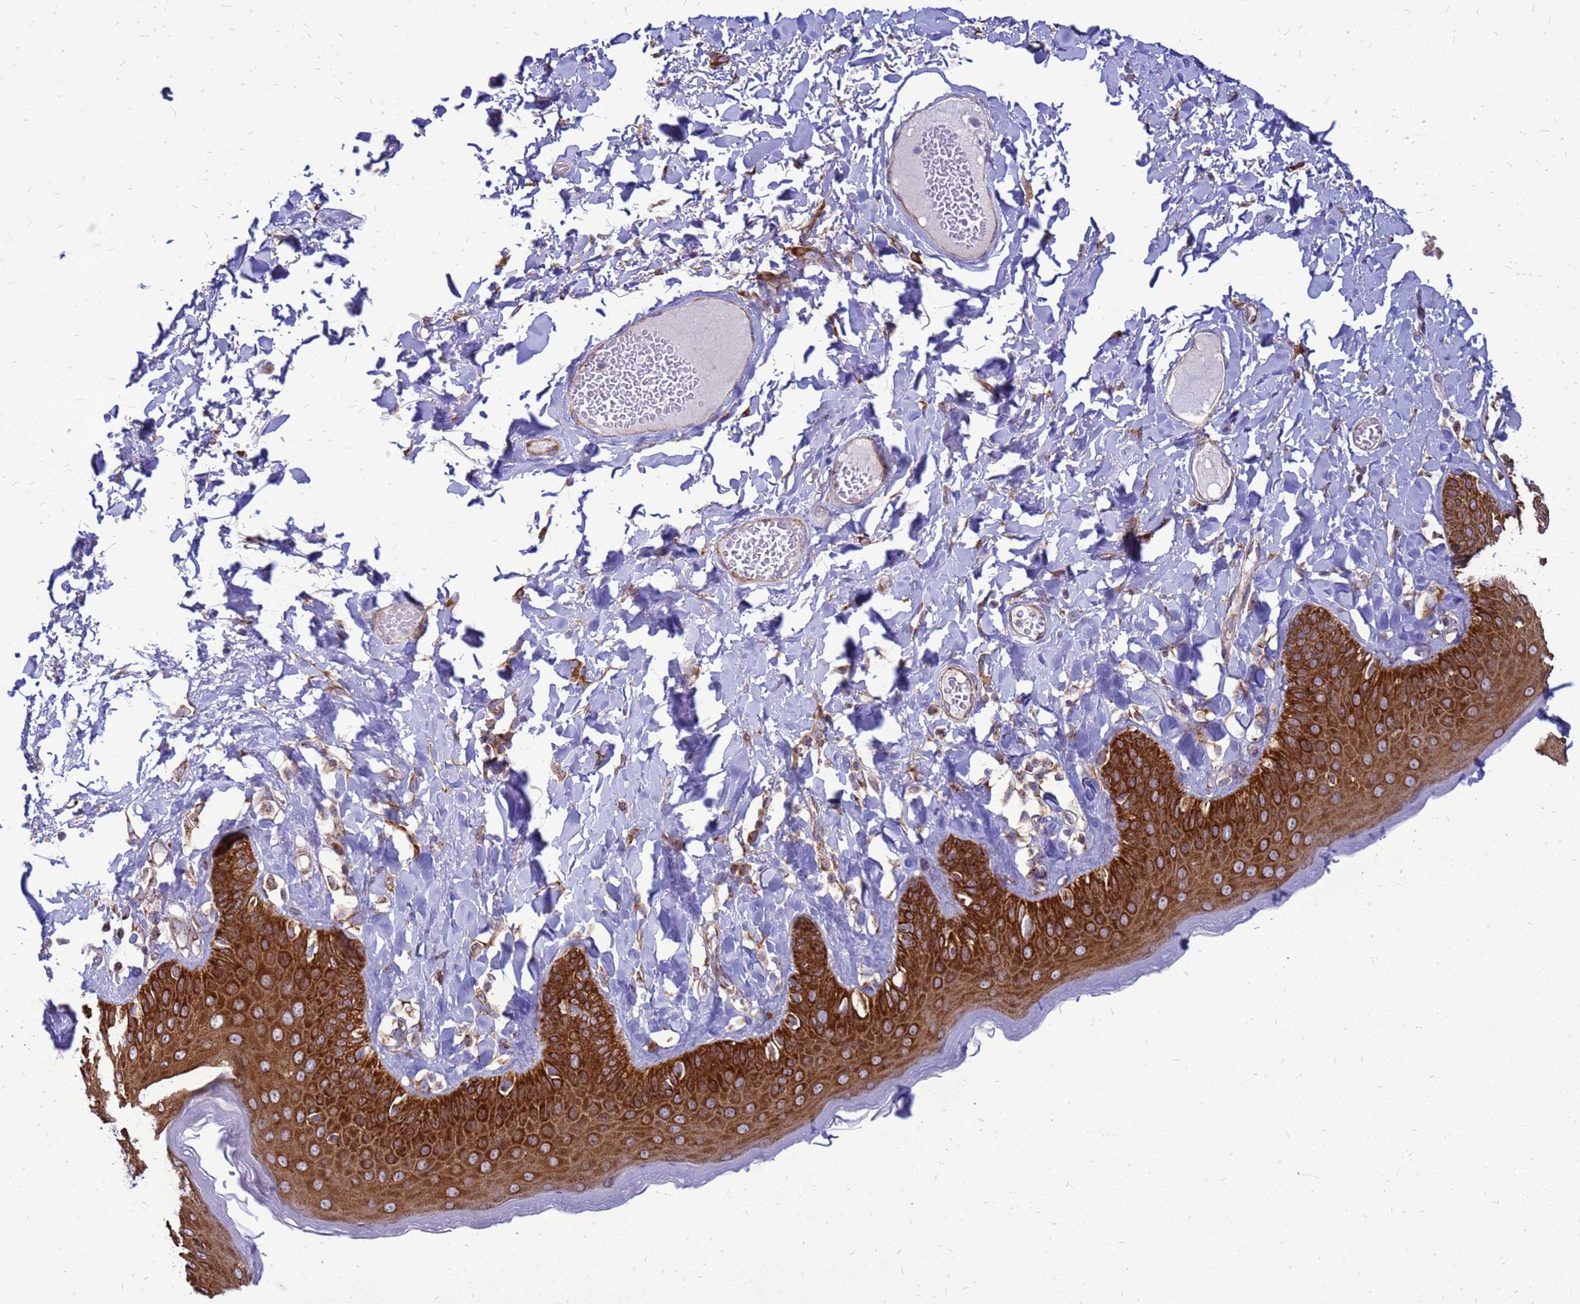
{"staining": {"intensity": "strong", "quantity": ">75%", "location": "cytoplasmic/membranous"}, "tissue": "skin", "cell_type": "Epidermal cells", "image_type": "normal", "snomed": [{"axis": "morphology", "description": "Normal tissue, NOS"}, {"axis": "topography", "description": "Anal"}], "caption": "IHC micrograph of benign human skin stained for a protein (brown), which shows high levels of strong cytoplasmic/membranous staining in approximately >75% of epidermal cells.", "gene": "FSTL4", "patient": {"sex": "male", "age": 69}}